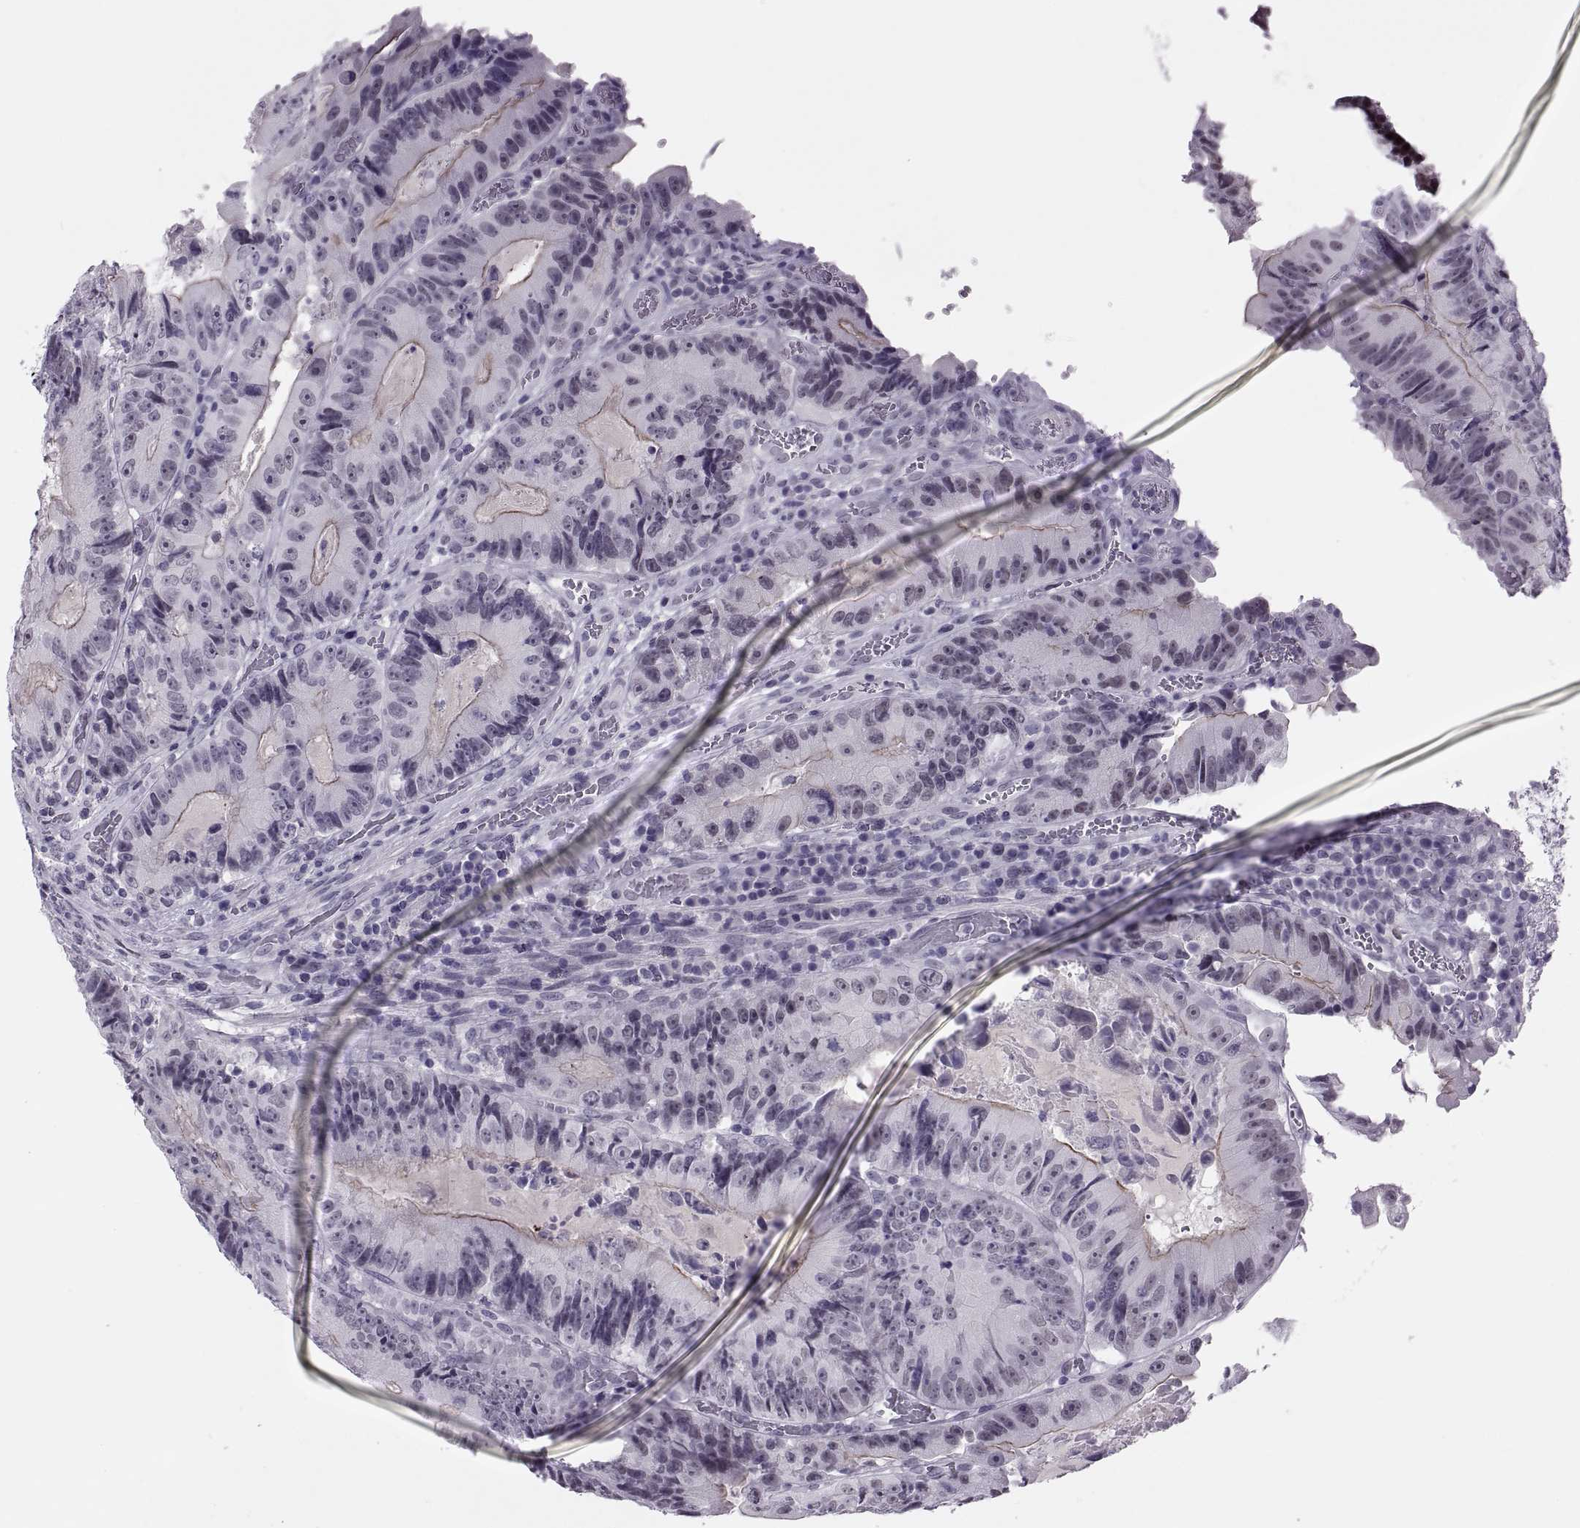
{"staining": {"intensity": "negative", "quantity": "none", "location": "none"}, "tissue": "colorectal cancer", "cell_type": "Tumor cells", "image_type": "cancer", "snomed": [{"axis": "morphology", "description": "Adenocarcinoma, NOS"}, {"axis": "topography", "description": "Colon"}], "caption": "An immunohistochemistry (IHC) histopathology image of colorectal cancer is shown. There is no staining in tumor cells of colorectal cancer.", "gene": "SYNGR4", "patient": {"sex": "female", "age": 86}}